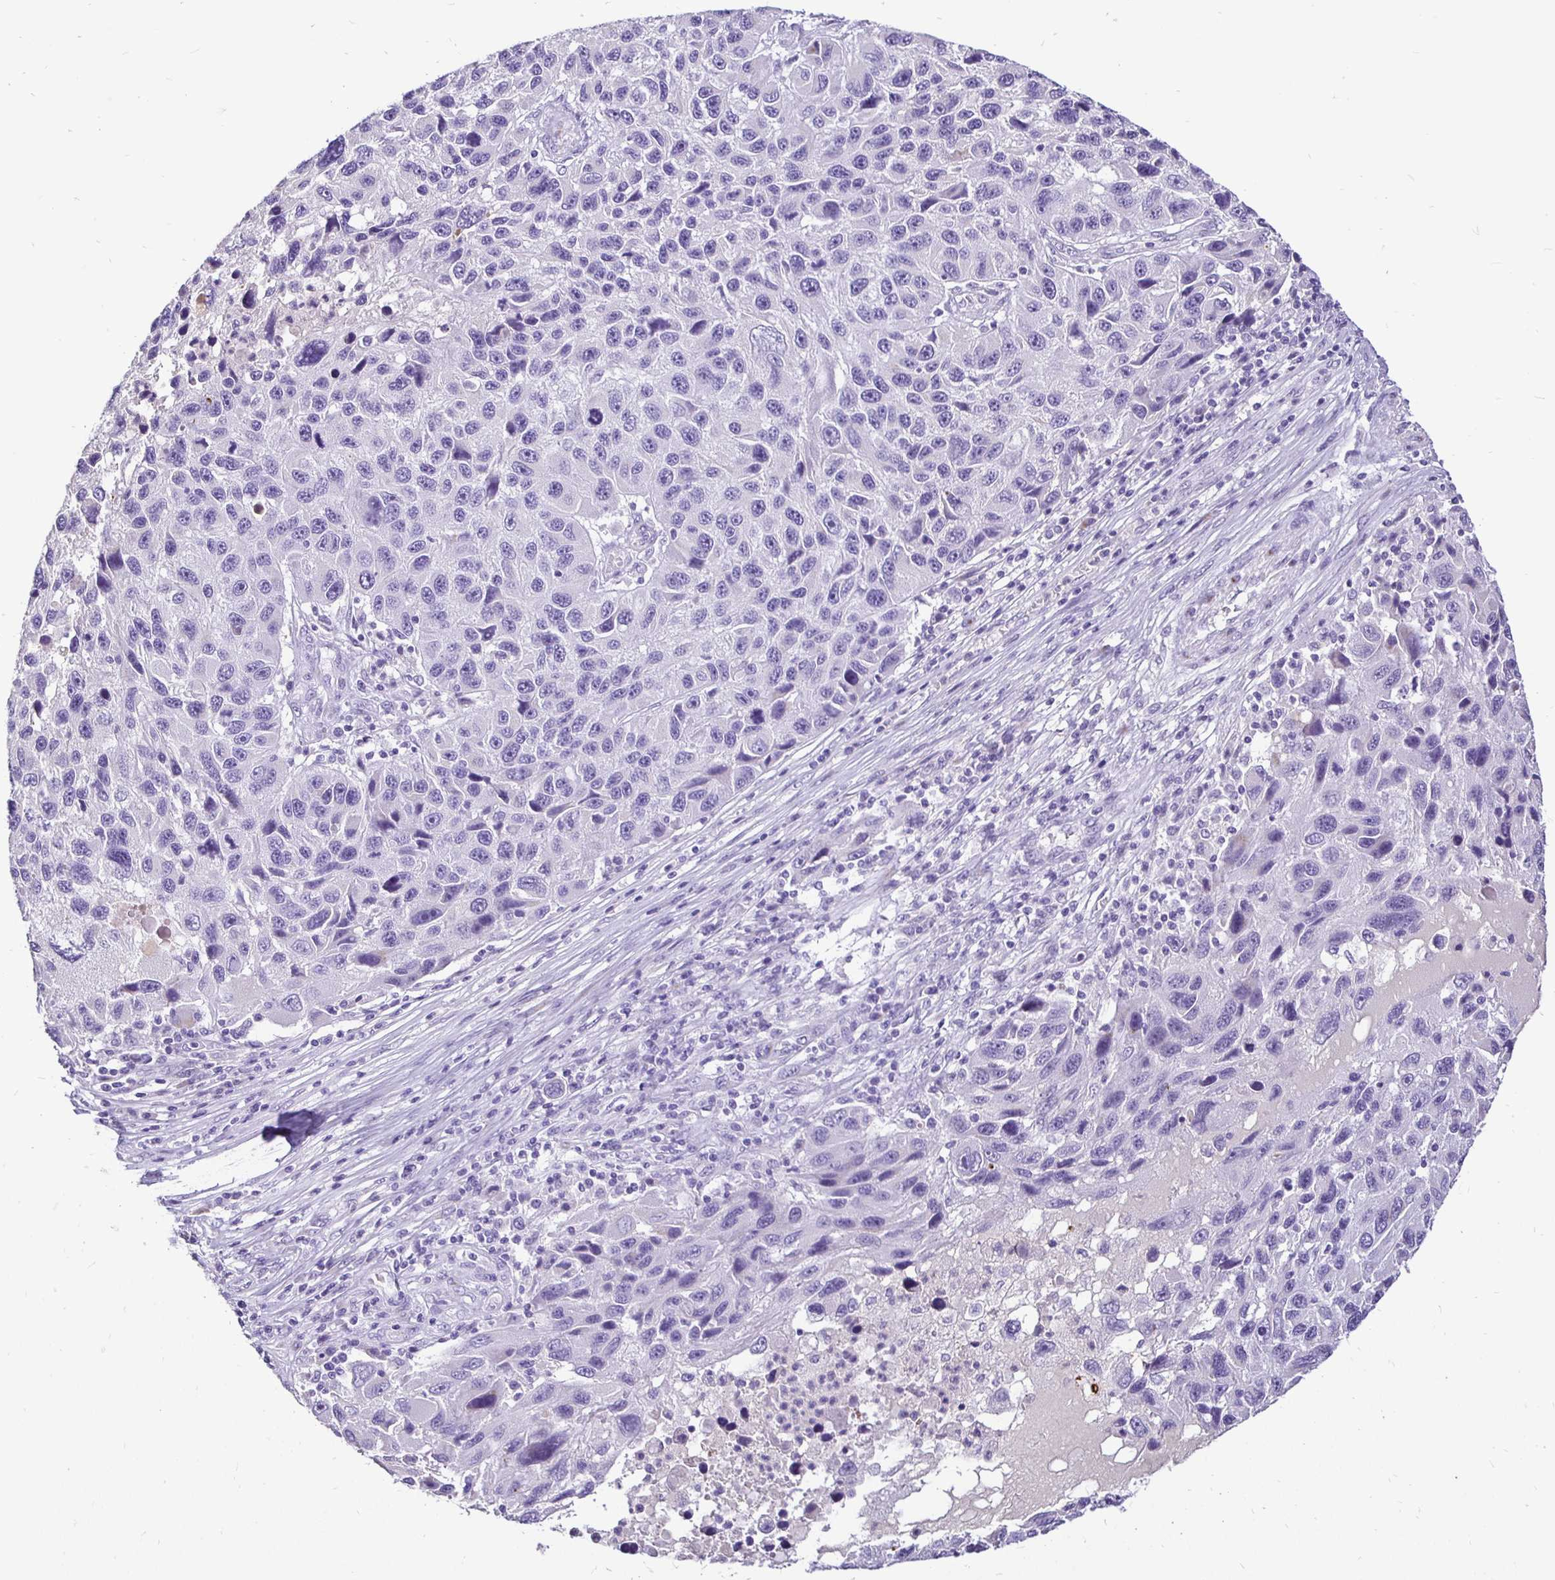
{"staining": {"intensity": "negative", "quantity": "none", "location": "none"}, "tissue": "melanoma", "cell_type": "Tumor cells", "image_type": "cancer", "snomed": [{"axis": "morphology", "description": "Malignant melanoma, NOS"}, {"axis": "topography", "description": "Skin"}], "caption": "Tumor cells are negative for brown protein staining in melanoma.", "gene": "TAF1D", "patient": {"sex": "male", "age": 53}}